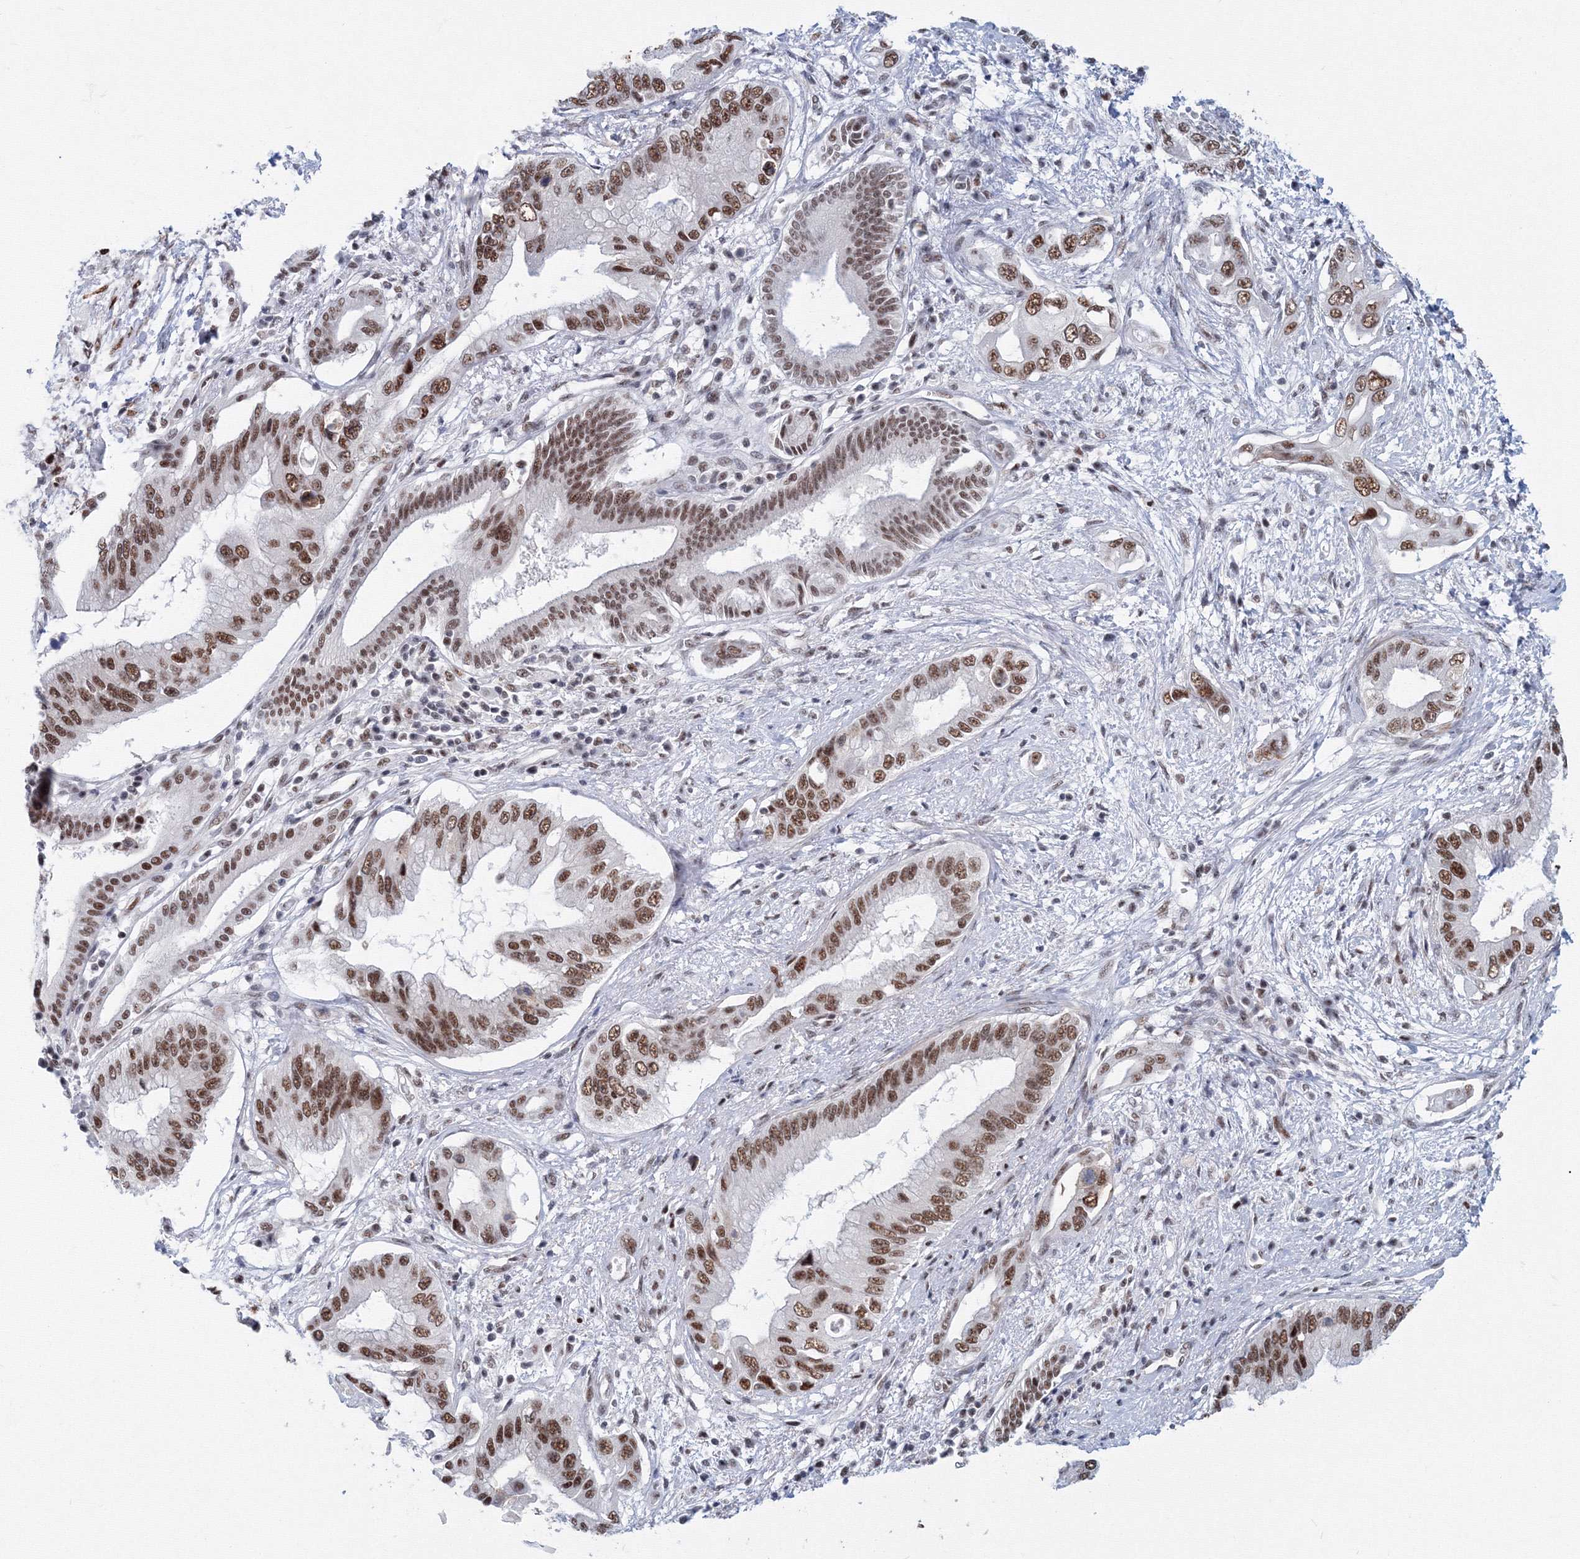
{"staining": {"intensity": "strong", "quantity": ">75%", "location": "nuclear"}, "tissue": "pancreatic cancer", "cell_type": "Tumor cells", "image_type": "cancer", "snomed": [{"axis": "morphology", "description": "Inflammation, NOS"}, {"axis": "morphology", "description": "Adenocarcinoma, NOS"}, {"axis": "topography", "description": "Pancreas"}], "caption": "An immunohistochemistry photomicrograph of neoplastic tissue is shown. Protein staining in brown shows strong nuclear positivity in adenocarcinoma (pancreatic) within tumor cells.", "gene": "SF3B6", "patient": {"sex": "female", "age": 56}}